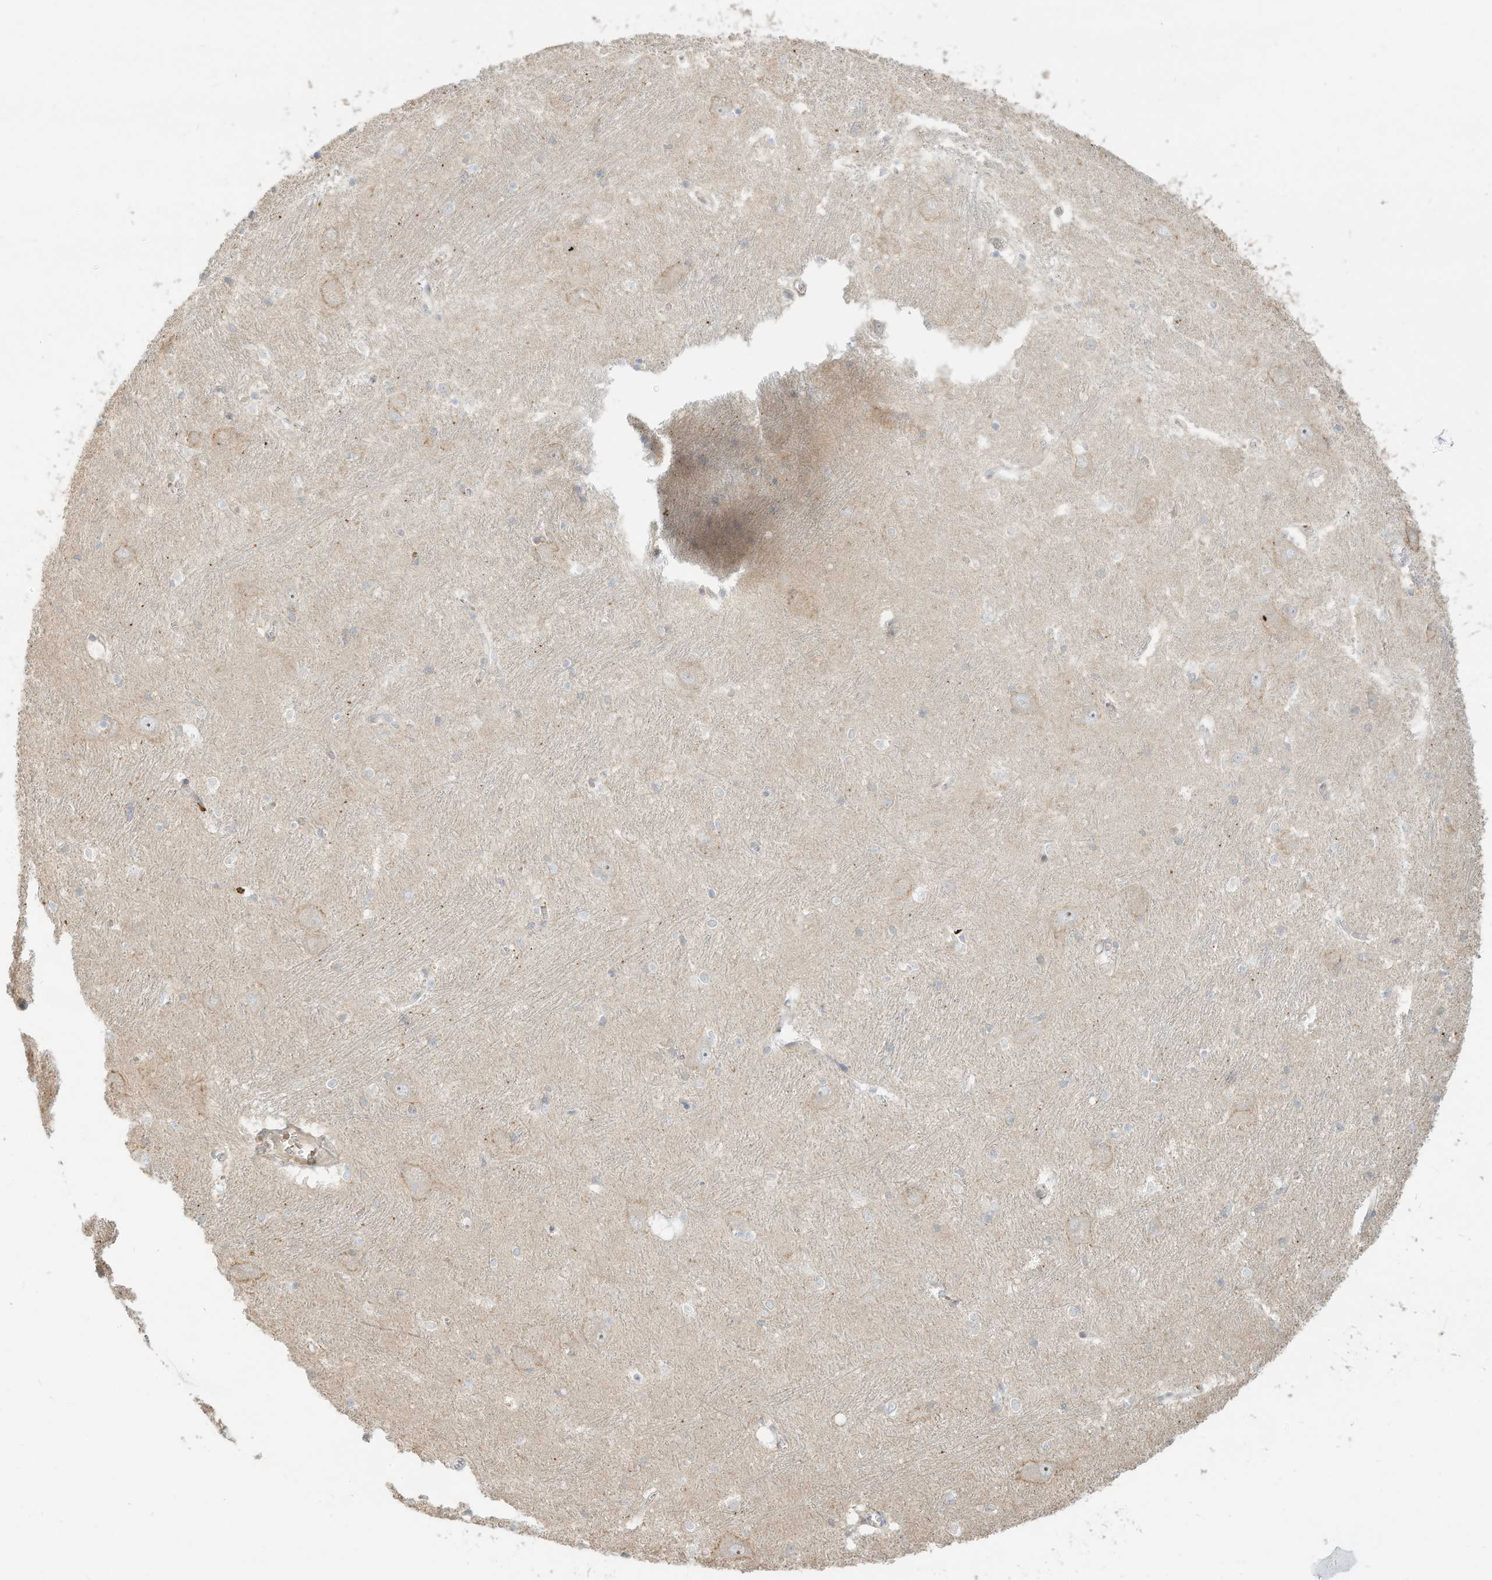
{"staining": {"intensity": "negative", "quantity": "none", "location": "none"}, "tissue": "caudate", "cell_type": "Glial cells", "image_type": "normal", "snomed": [{"axis": "morphology", "description": "Normal tissue, NOS"}, {"axis": "topography", "description": "Lateral ventricle wall"}], "caption": "The photomicrograph exhibits no staining of glial cells in normal caudate.", "gene": "OFD1", "patient": {"sex": "male", "age": 37}}